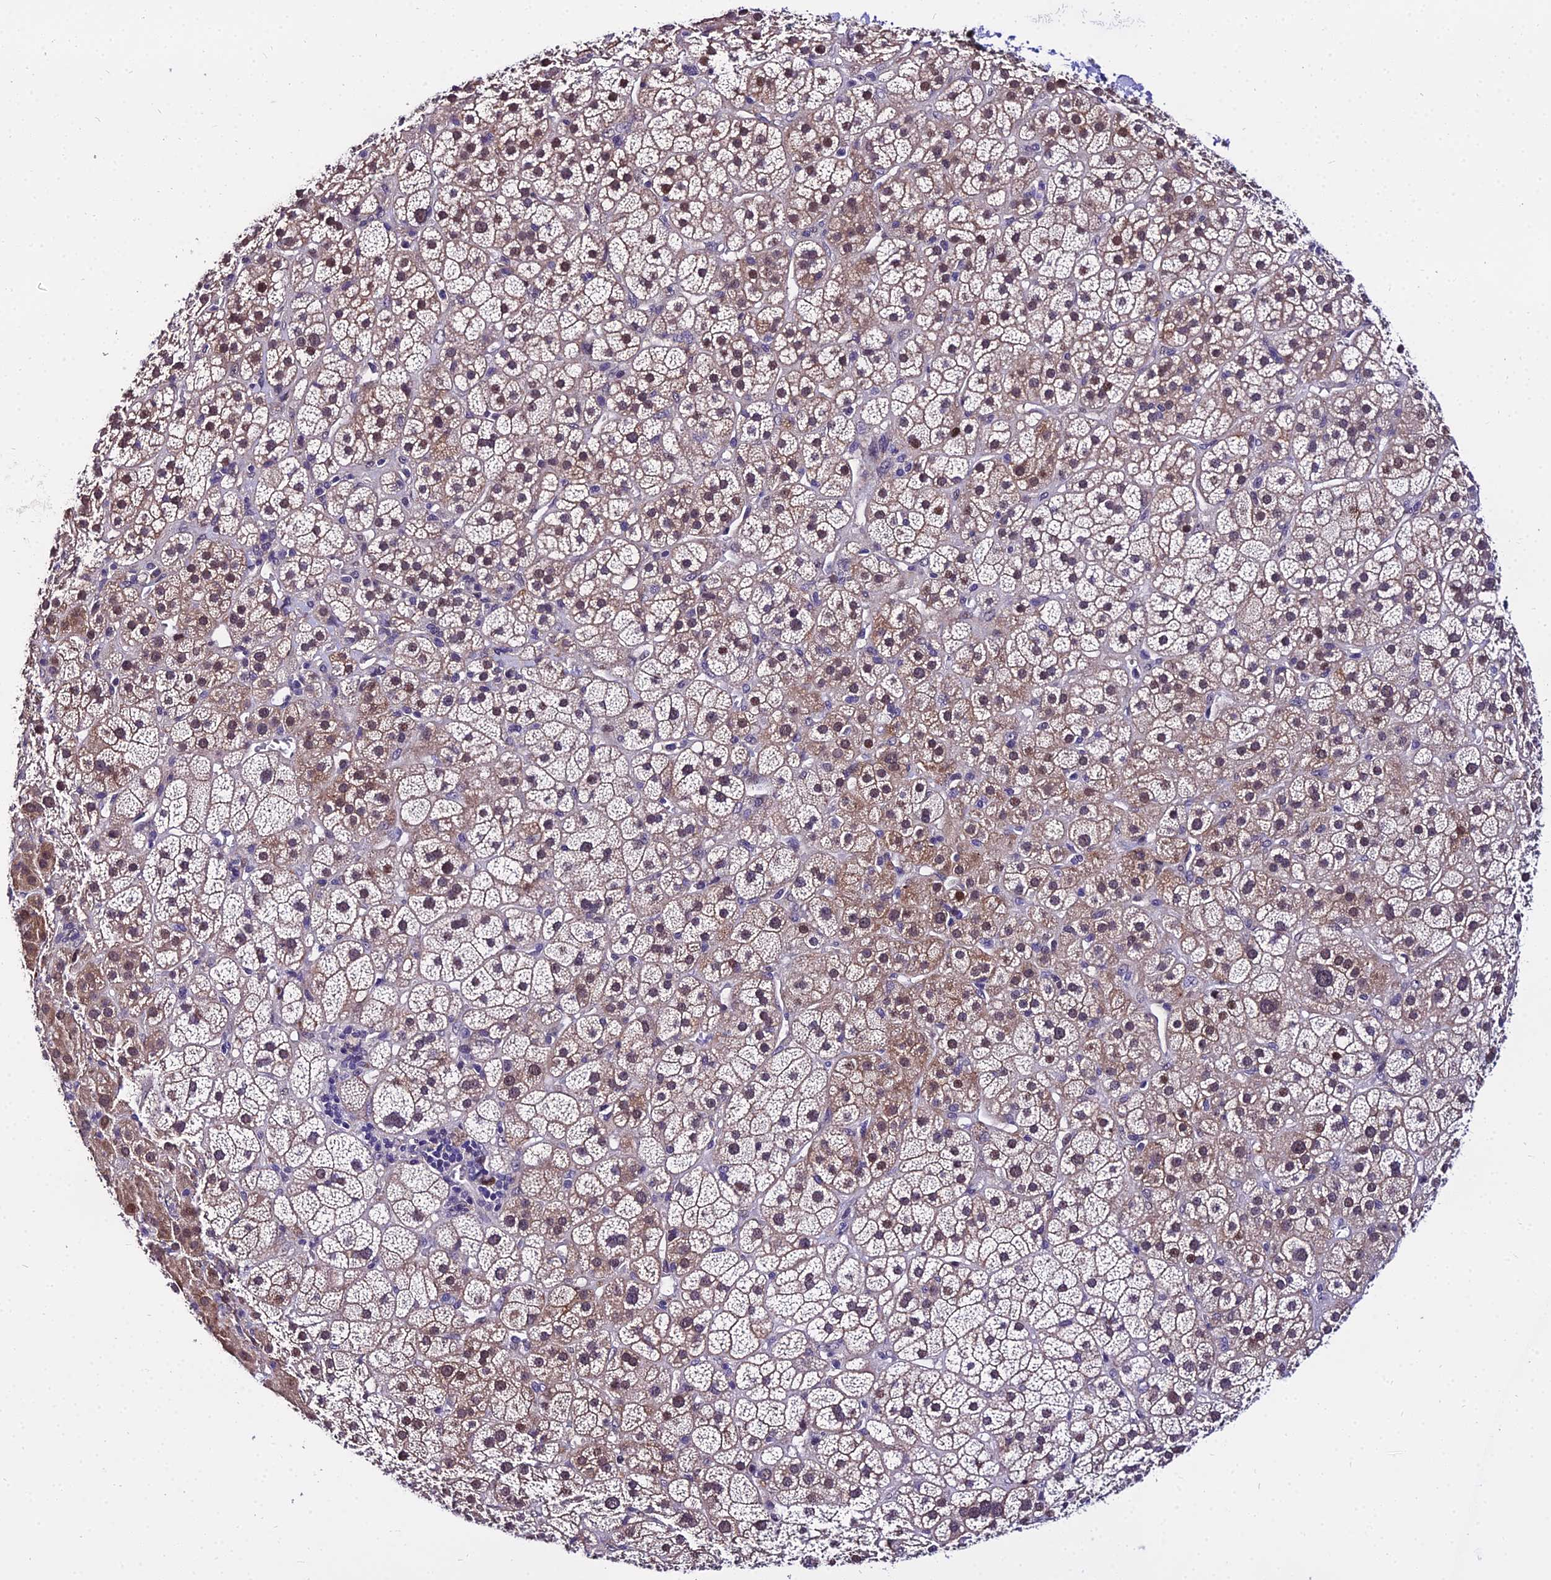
{"staining": {"intensity": "moderate", "quantity": "25%-75%", "location": "cytoplasmic/membranous,nuclear"}, "tissue": "adrenal gland", "cell_type": "Glandular cells", "image_type": "normal", "snomed": [{"axis": "morphology", "description": "Normal tissue, NOS"}, {"axis": "topography", "description": "Adrenal gland"}], "caption": "IHC of unremarkable human adrenal gland shows medium levels of moderate cytoplasmic/membranous,nuclear staining in approximately 25%-75% of glandular cells. (IHC, brightfield microscopy, high magnification).", "gene": "TRIML2", "patient": {"sex": "female", "age": 70}}